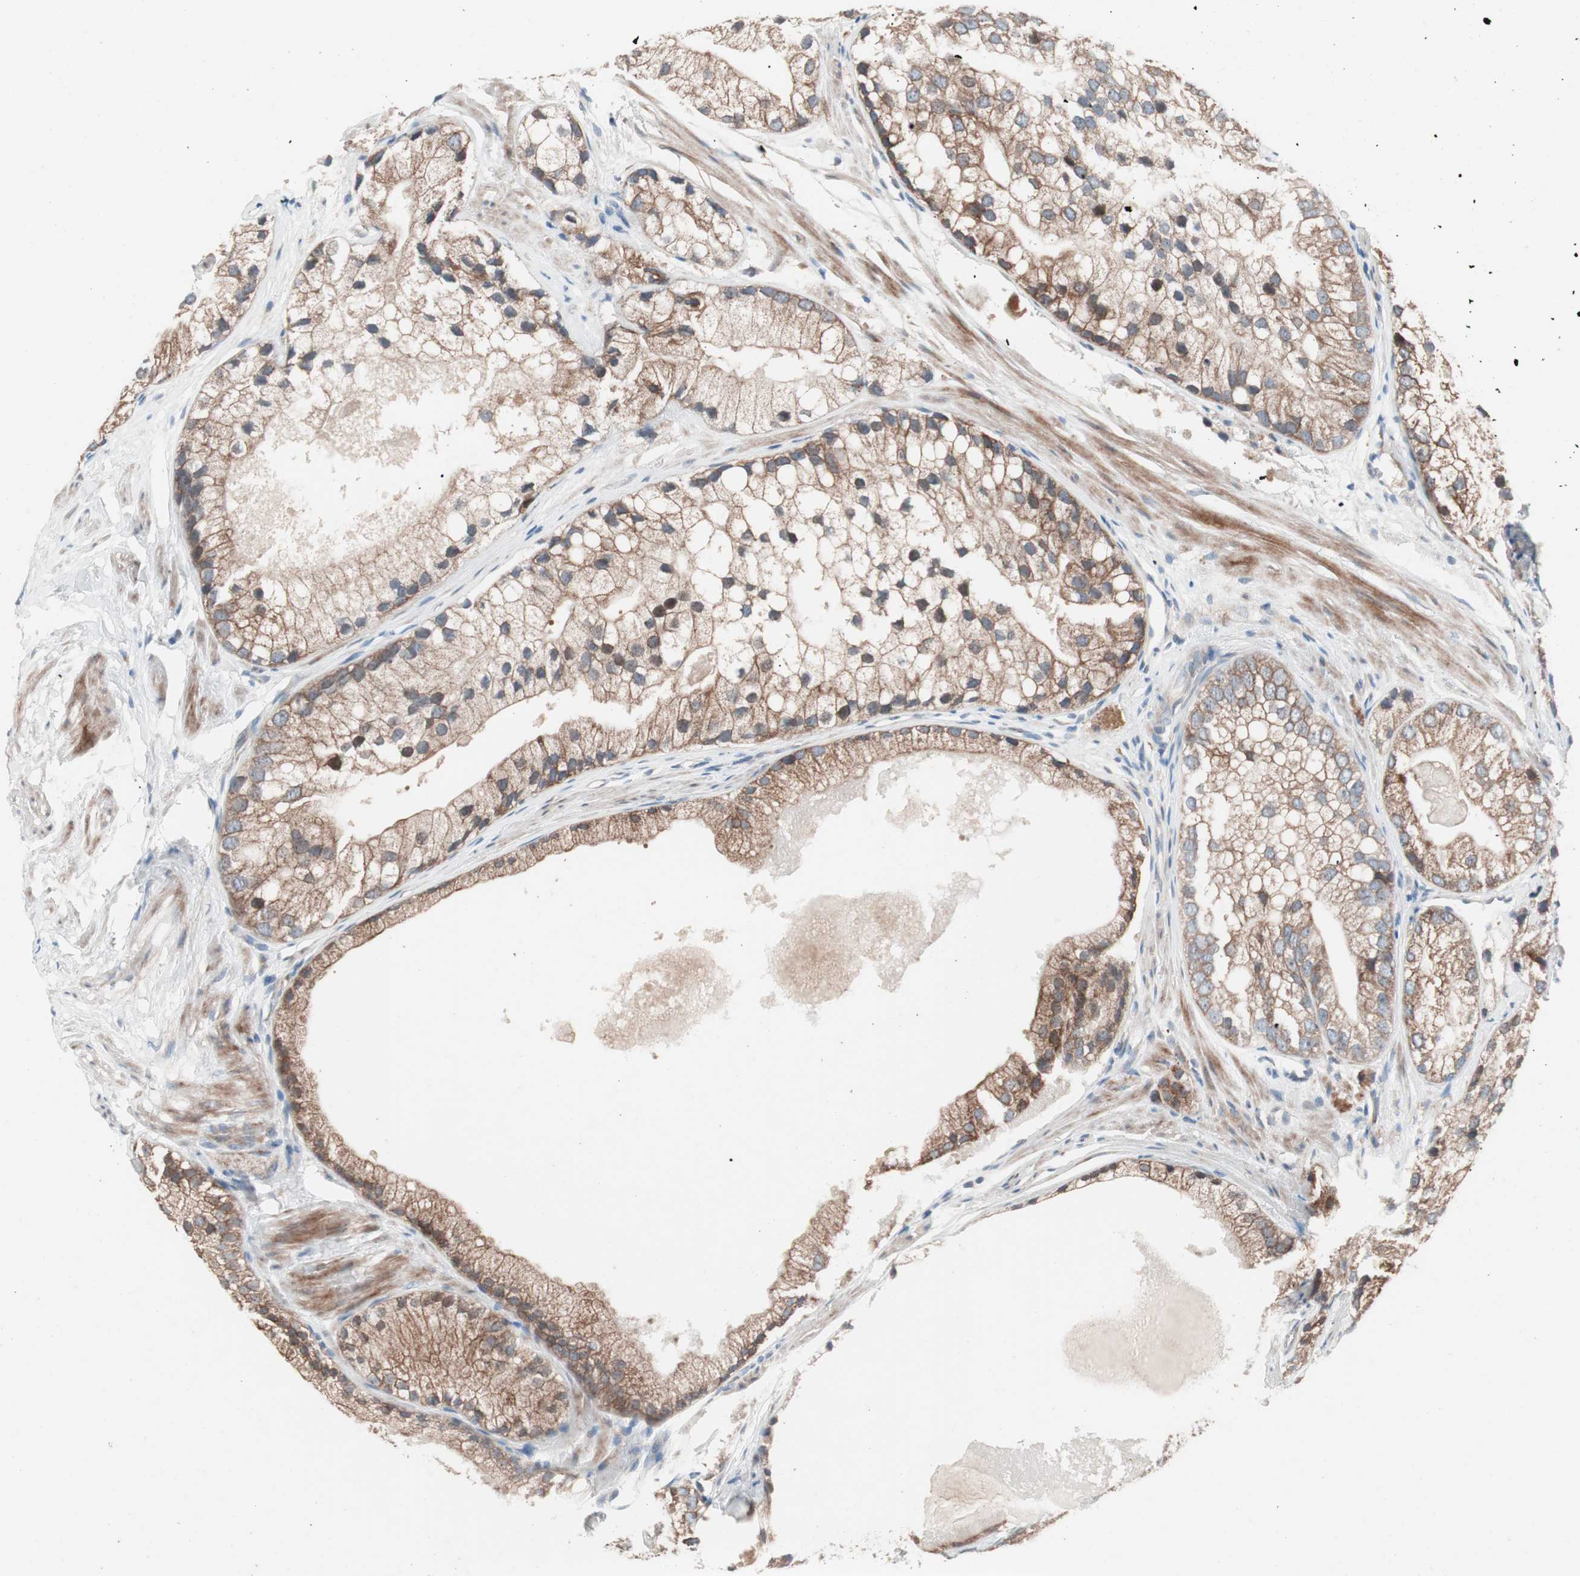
{"staining": {"intensity": "moderate", "quantity": ">75%", "location": "cytoplasmic/membranous"}, "tissue": "prostate cancer", "cell_type": "Tumor cells", "image_type": "cancer", "snomed": [{"axis": "morphology", "description": "Adenocarcinoma, Low grade"}, {"axis": "topography", "description": "Prostate"}], "caption": "A brown stain highlights moderate cytoplasmic/membranous expression of a protein in prostate cancer tumor cells. (DAB IHC with brightfield microscopy, high magnification).", "gene": "FAAH", "patient": {"sex": "male", "age": 69}}